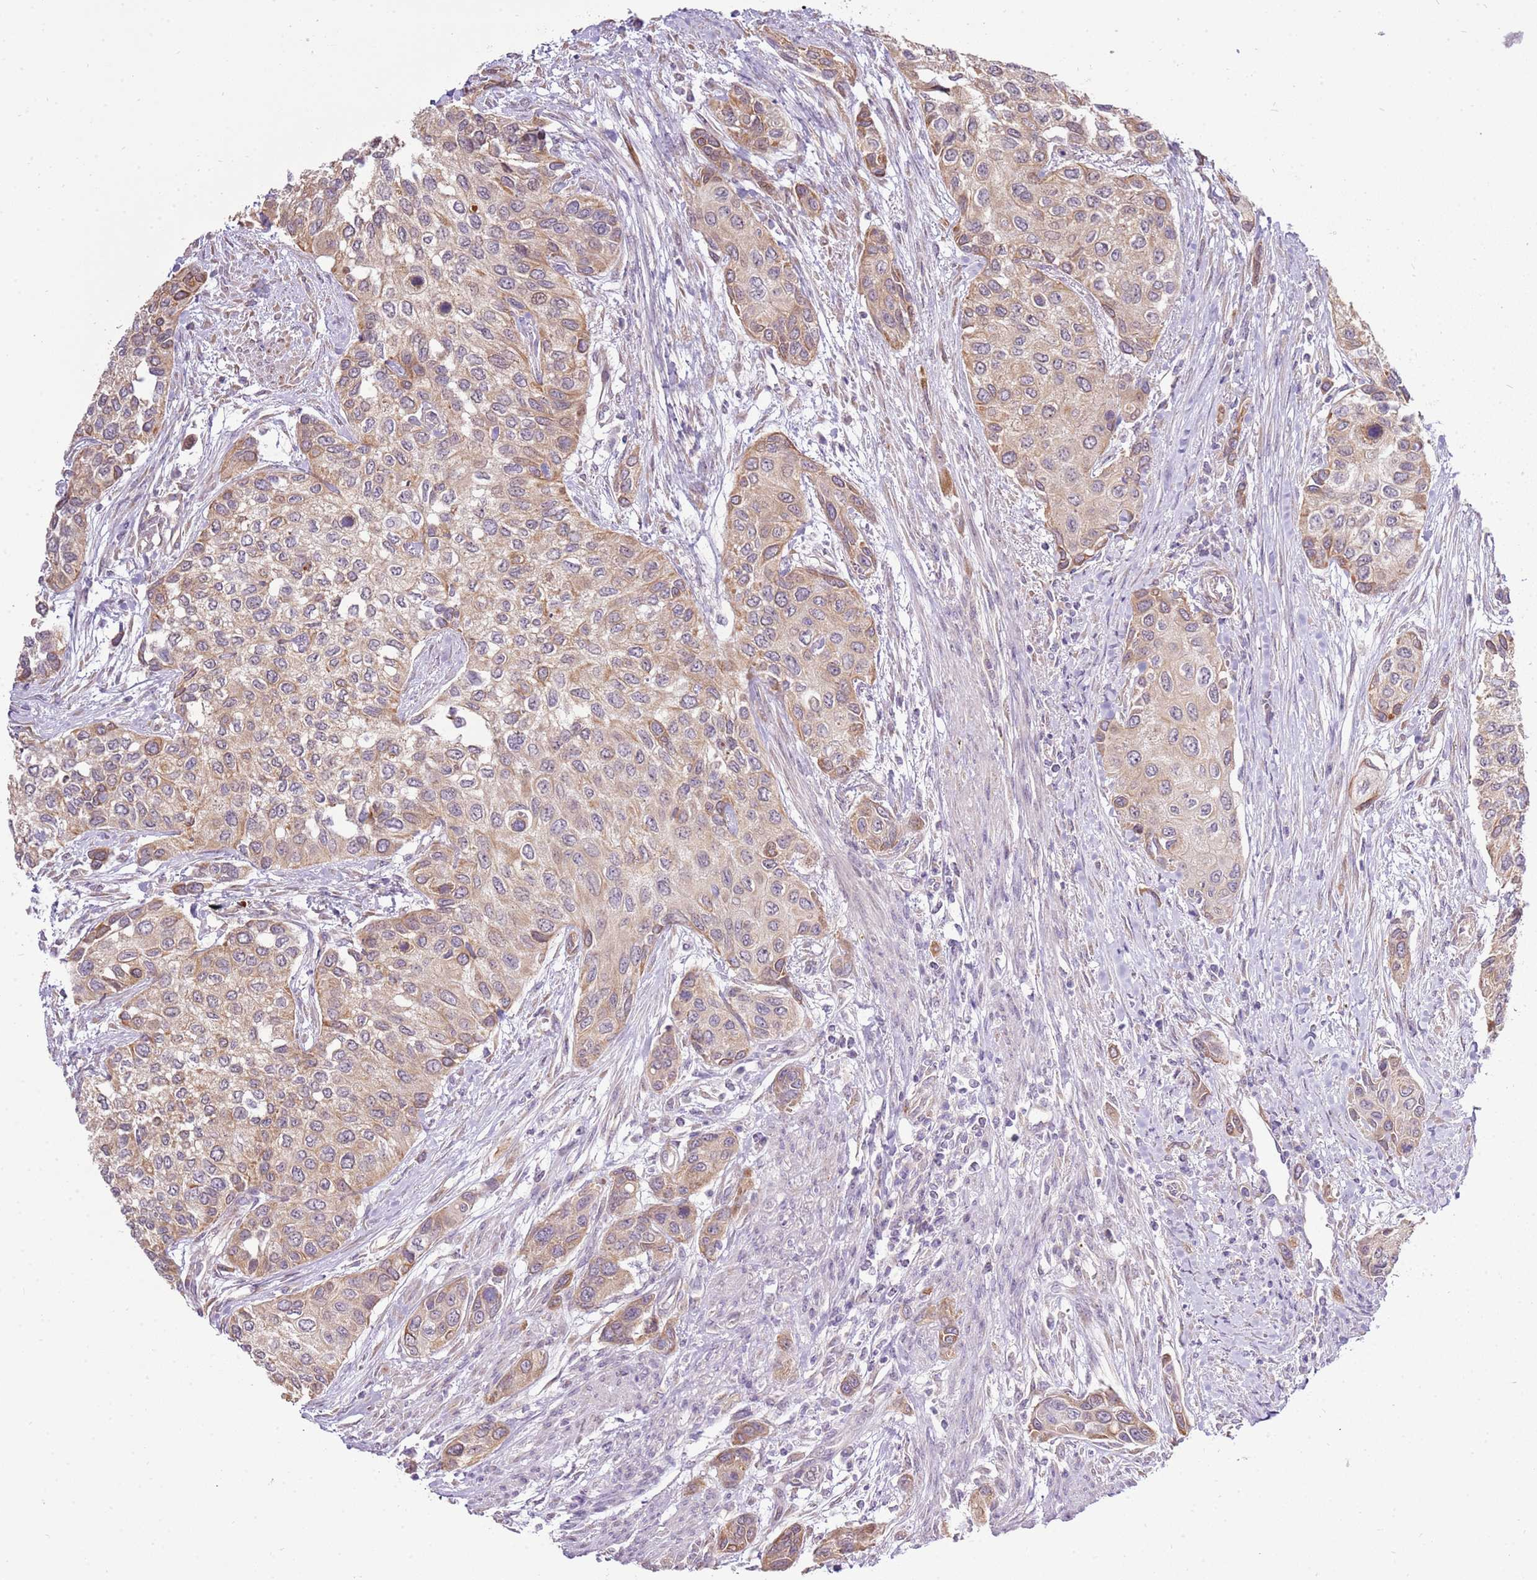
{"staining": {"intensity": "moderate", "quantity": ">75%", "location": "cytoplasmic/membranous"}, "tissue": "urothelial cancer", "cell_type": "Tumor cells", "image_type": "cancer", "snomed": [{"axis": "morphology", "description": "Normal tissue, NOS"}, {"axis": "morphology", "description": "Urothelial carcinoma, High grade"}, {"axis": "topography", "description": "Vascular tissue"}, {"axis": "topography", "description": "Urinary bladder"}], "caption": "Tumor cells demonstrate moderate cytoplasmic/membranous positivity in about >75% of cells in urothelial cancer.", "gene": "UGGT2", "patient": {"sex": "female", "age": 56}}